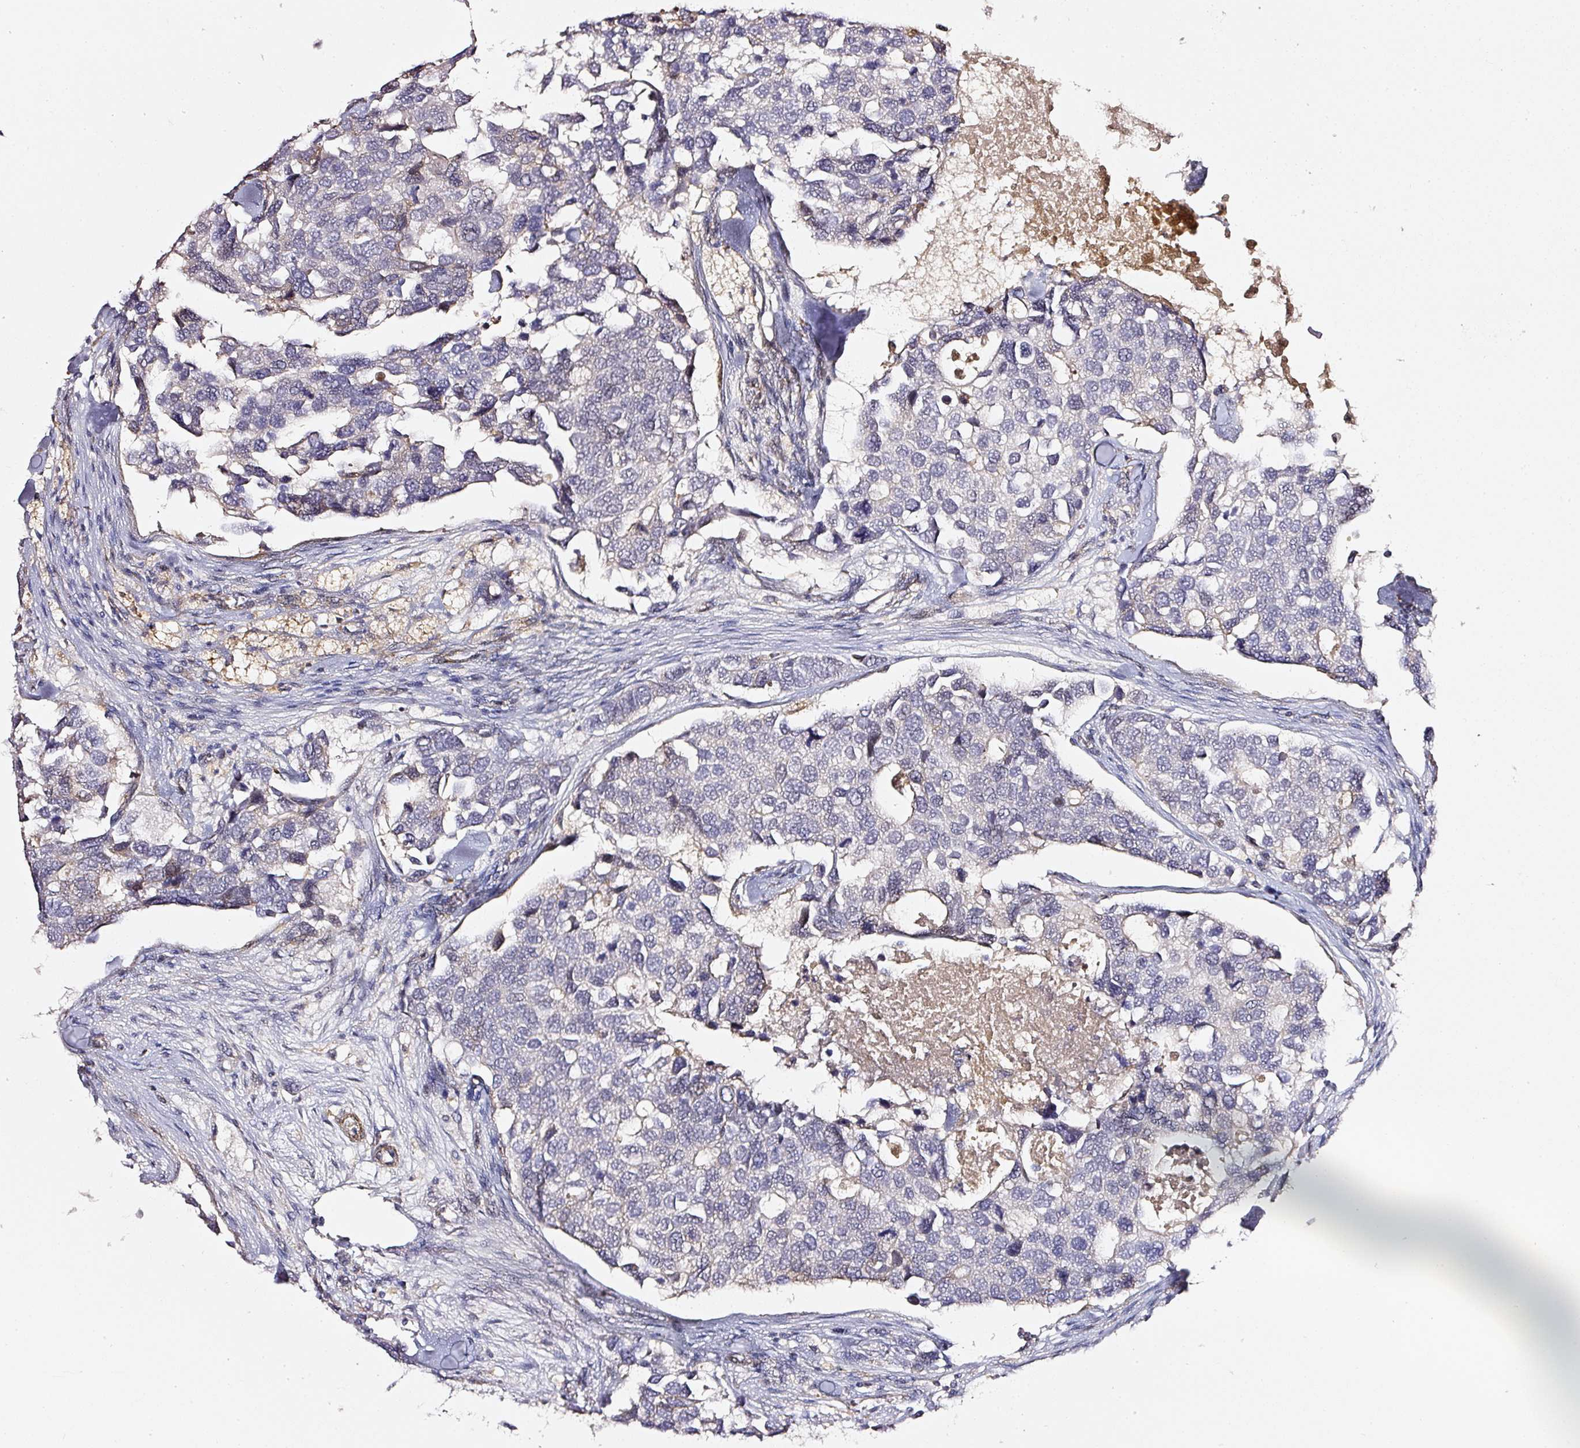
{"staining": {"intensity": "negative", "quantity": "none", "location": "none"}, "tissue": "breast cancer", "cell_type": "Tumor cells", "image_type": "cancer", "snomed": [{"axis": "morphology", "description": "Duct carcinoma"}, {"axis": "topography", "description": "Breast"}], "caption": "Infiltrating ductal carcinoma (breast) stained for a protein using immunohistochemistry (IHC) reveals no staining tumor cells.", "gene": "TOGARAM1", "patient": {"sex": "female", "age": 83}}